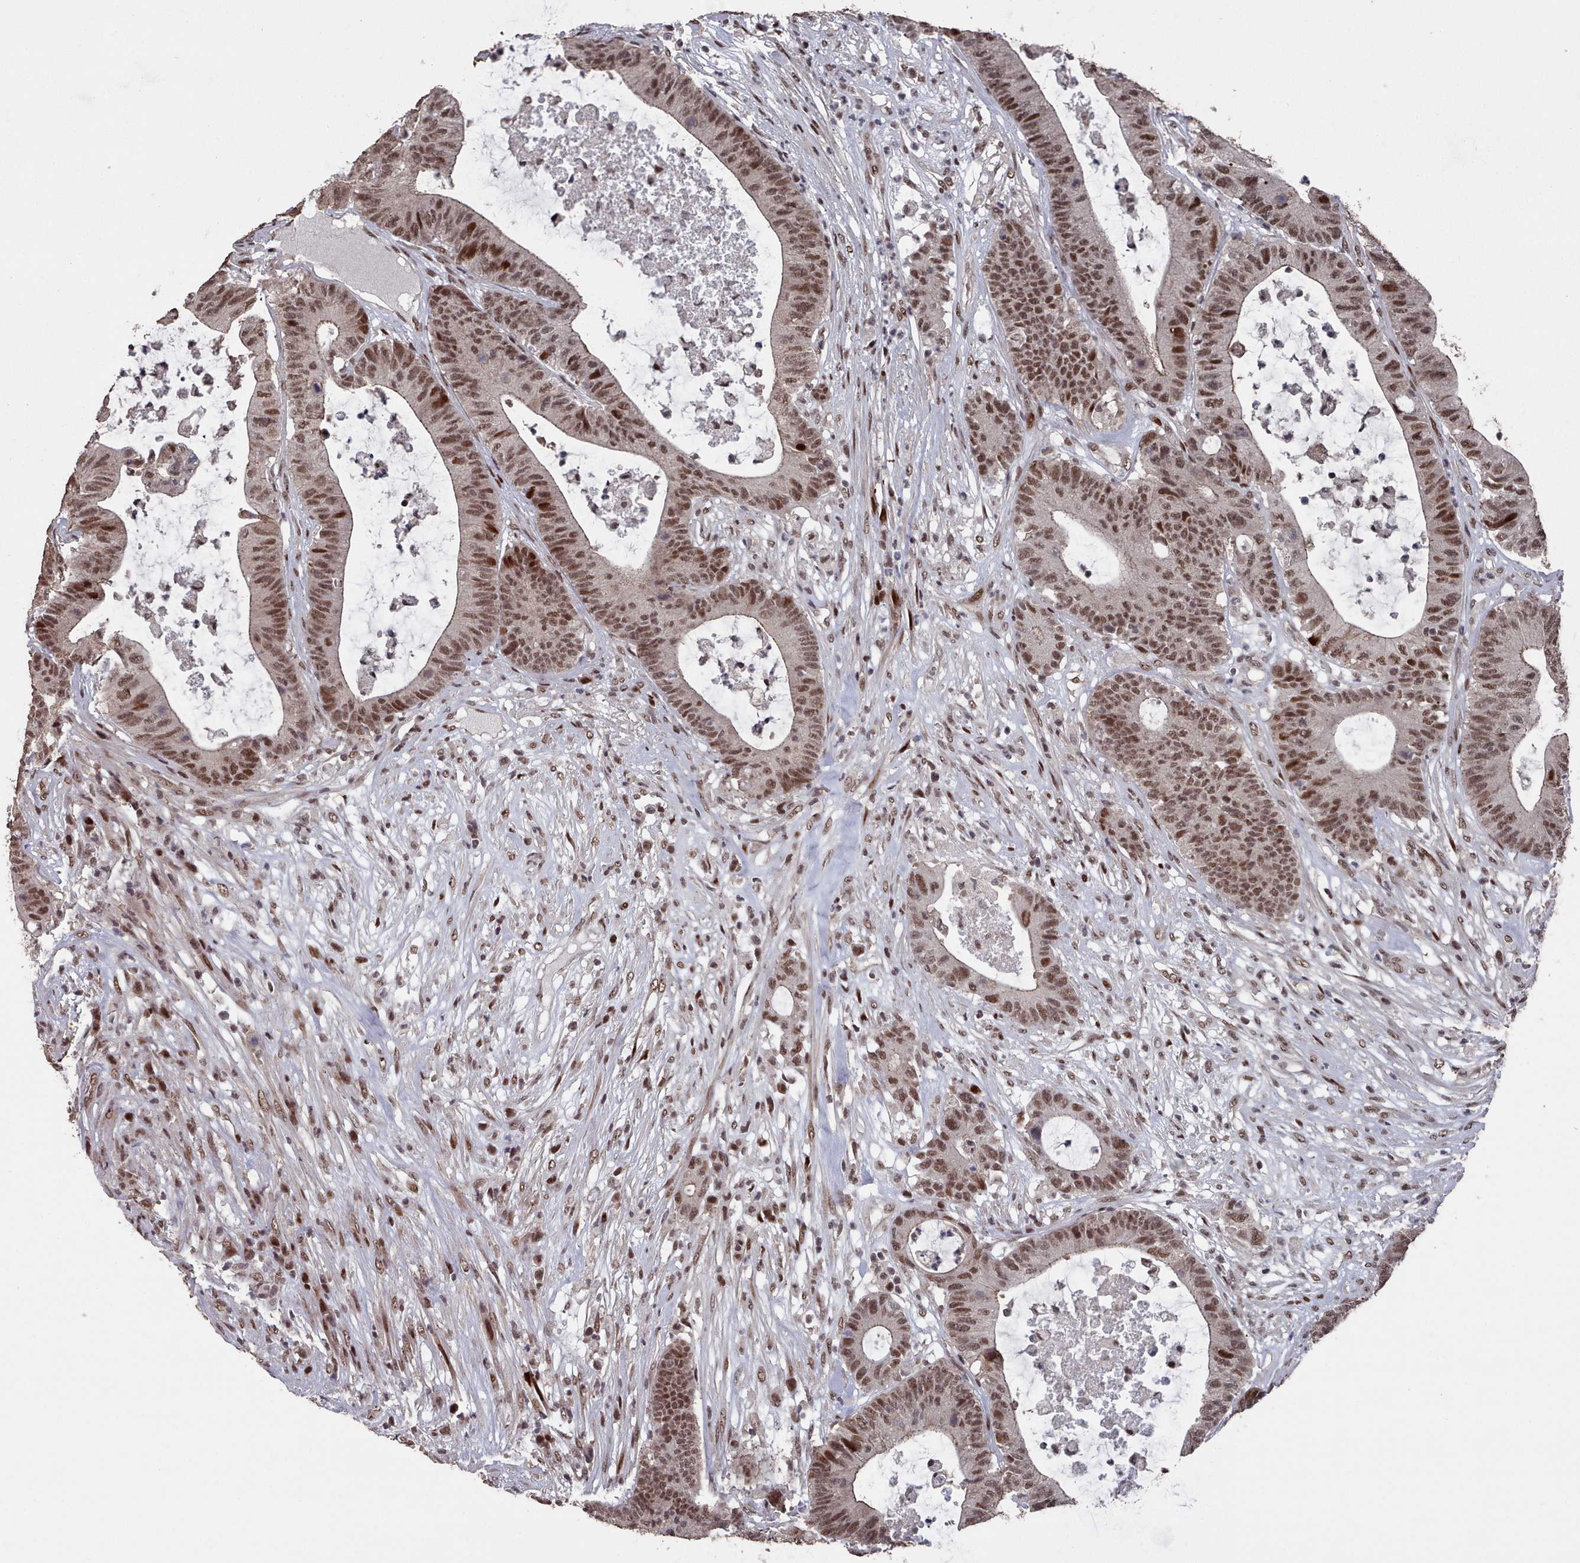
{"staining": {"intensity": "strong", "quantity": ">75%", "location": "nuclear"}, "tissue": "colorectal cancer", "cell_type": "Tumor cells", "image_type": "cancer", "snomed": [{"axis": "morphology", "description": "Adenocarcinoma, NOS"}, {"axis": "topography", "description": "Colon"}], "caption": "Tumor cells demonstrate high levels of strong nuclear expression in about >75% of cells in adenocarcinoma (colorectal).", "gene": "PNRC2", "patient": {"sex": "female", "age": 84}}